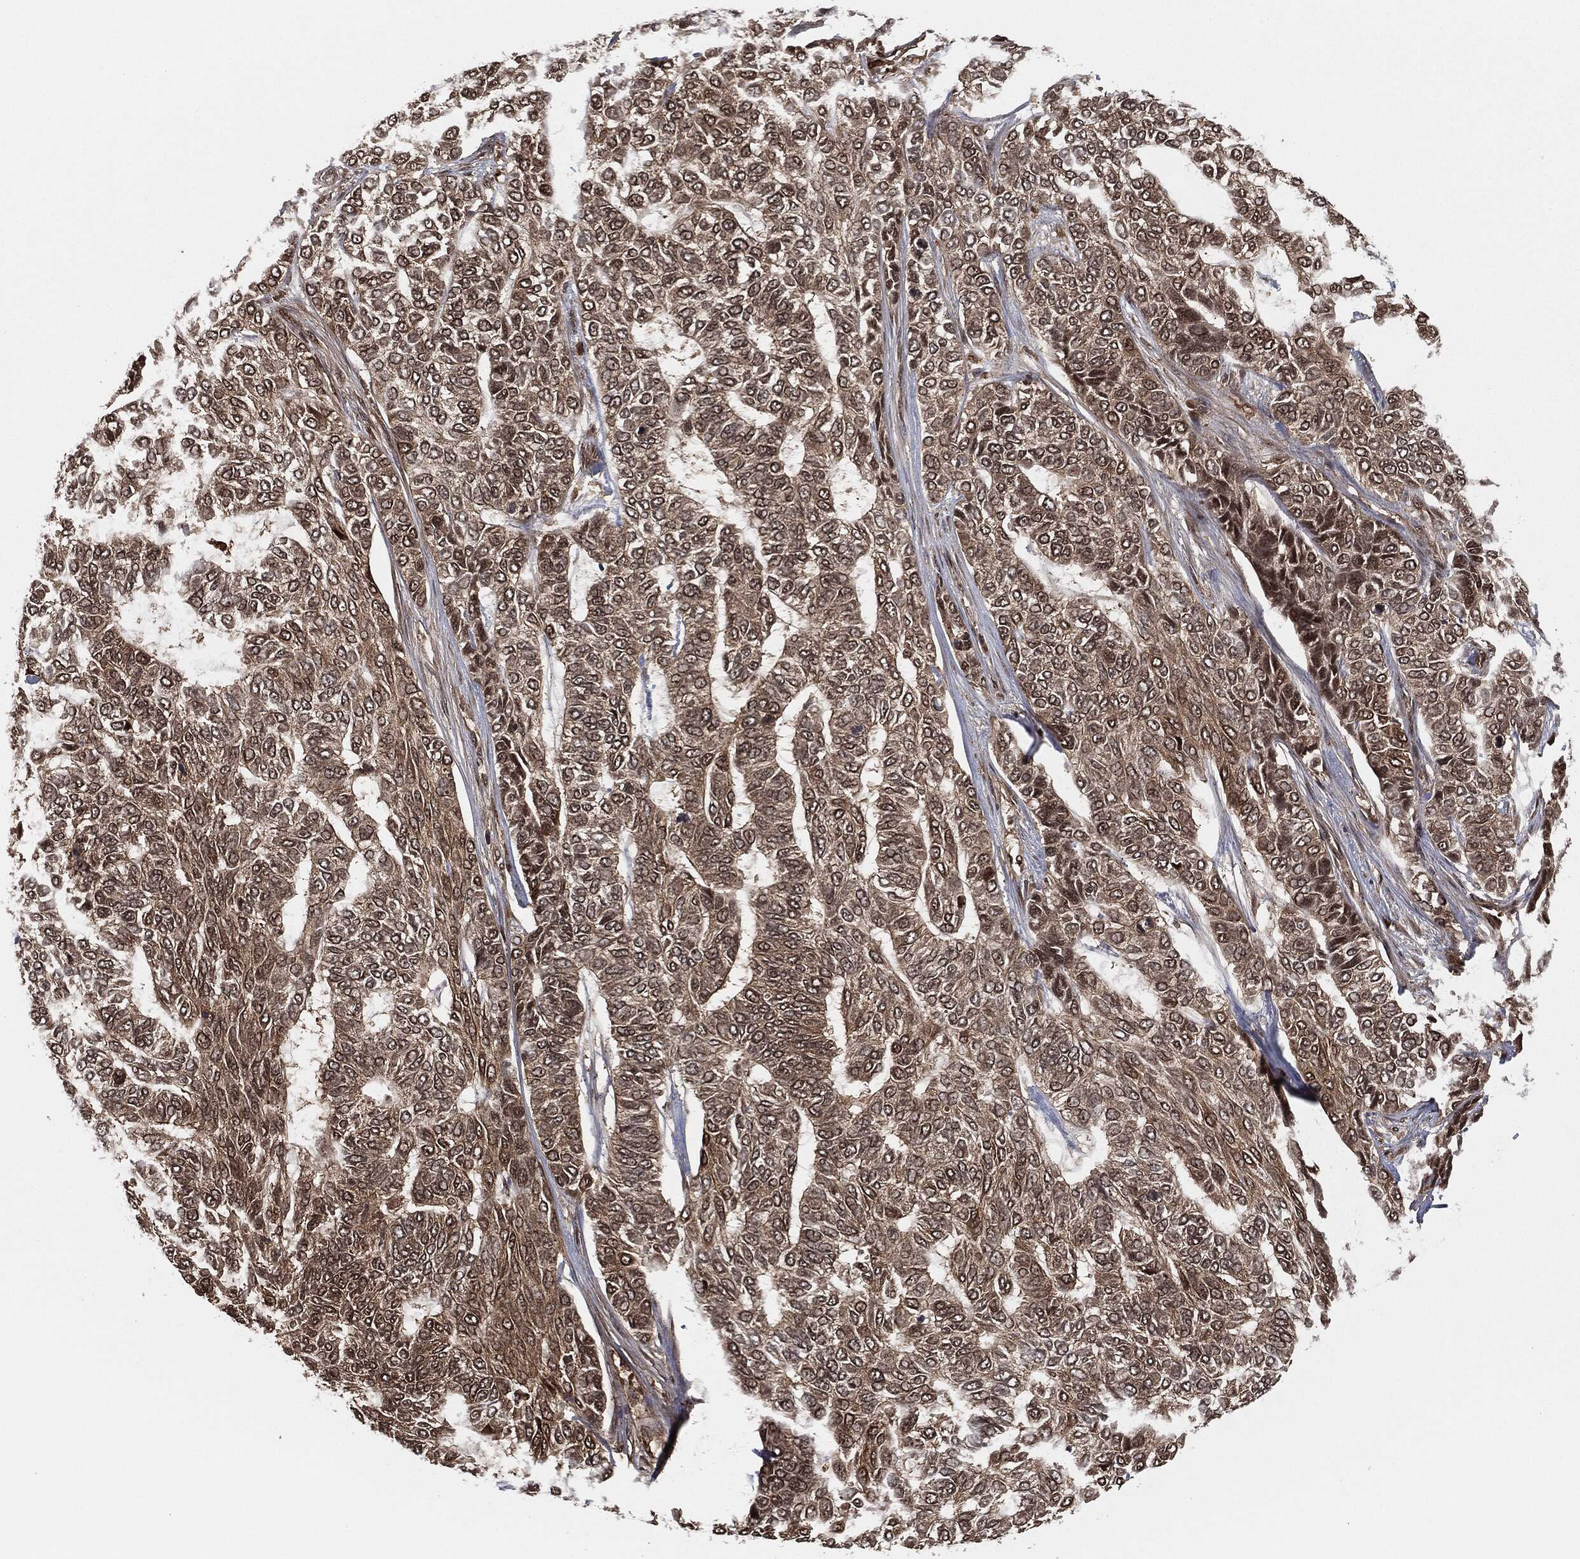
{"staining": {"intensity": "weak", "quantity": "25%-75%", "location": "cytoplasmic/membranous"}, "tissue": "skin cancer", "cell_type": "Tumor cells", "image_type": "cancer", "snomed": [{"axis": "morphology", "description": "Basal cell carcinoma"}, {"axis": "topography", "description": "Skin"}], "caption": "This photomicrograph displays IHC staining of human basal cell carcinoma (skin), with low weak cytoplasmic/membranous staining in approximately 25%-75% of tumor cells.", "gene": "CAPRIN2", "patient": {"sex": "female", "age": 65}}